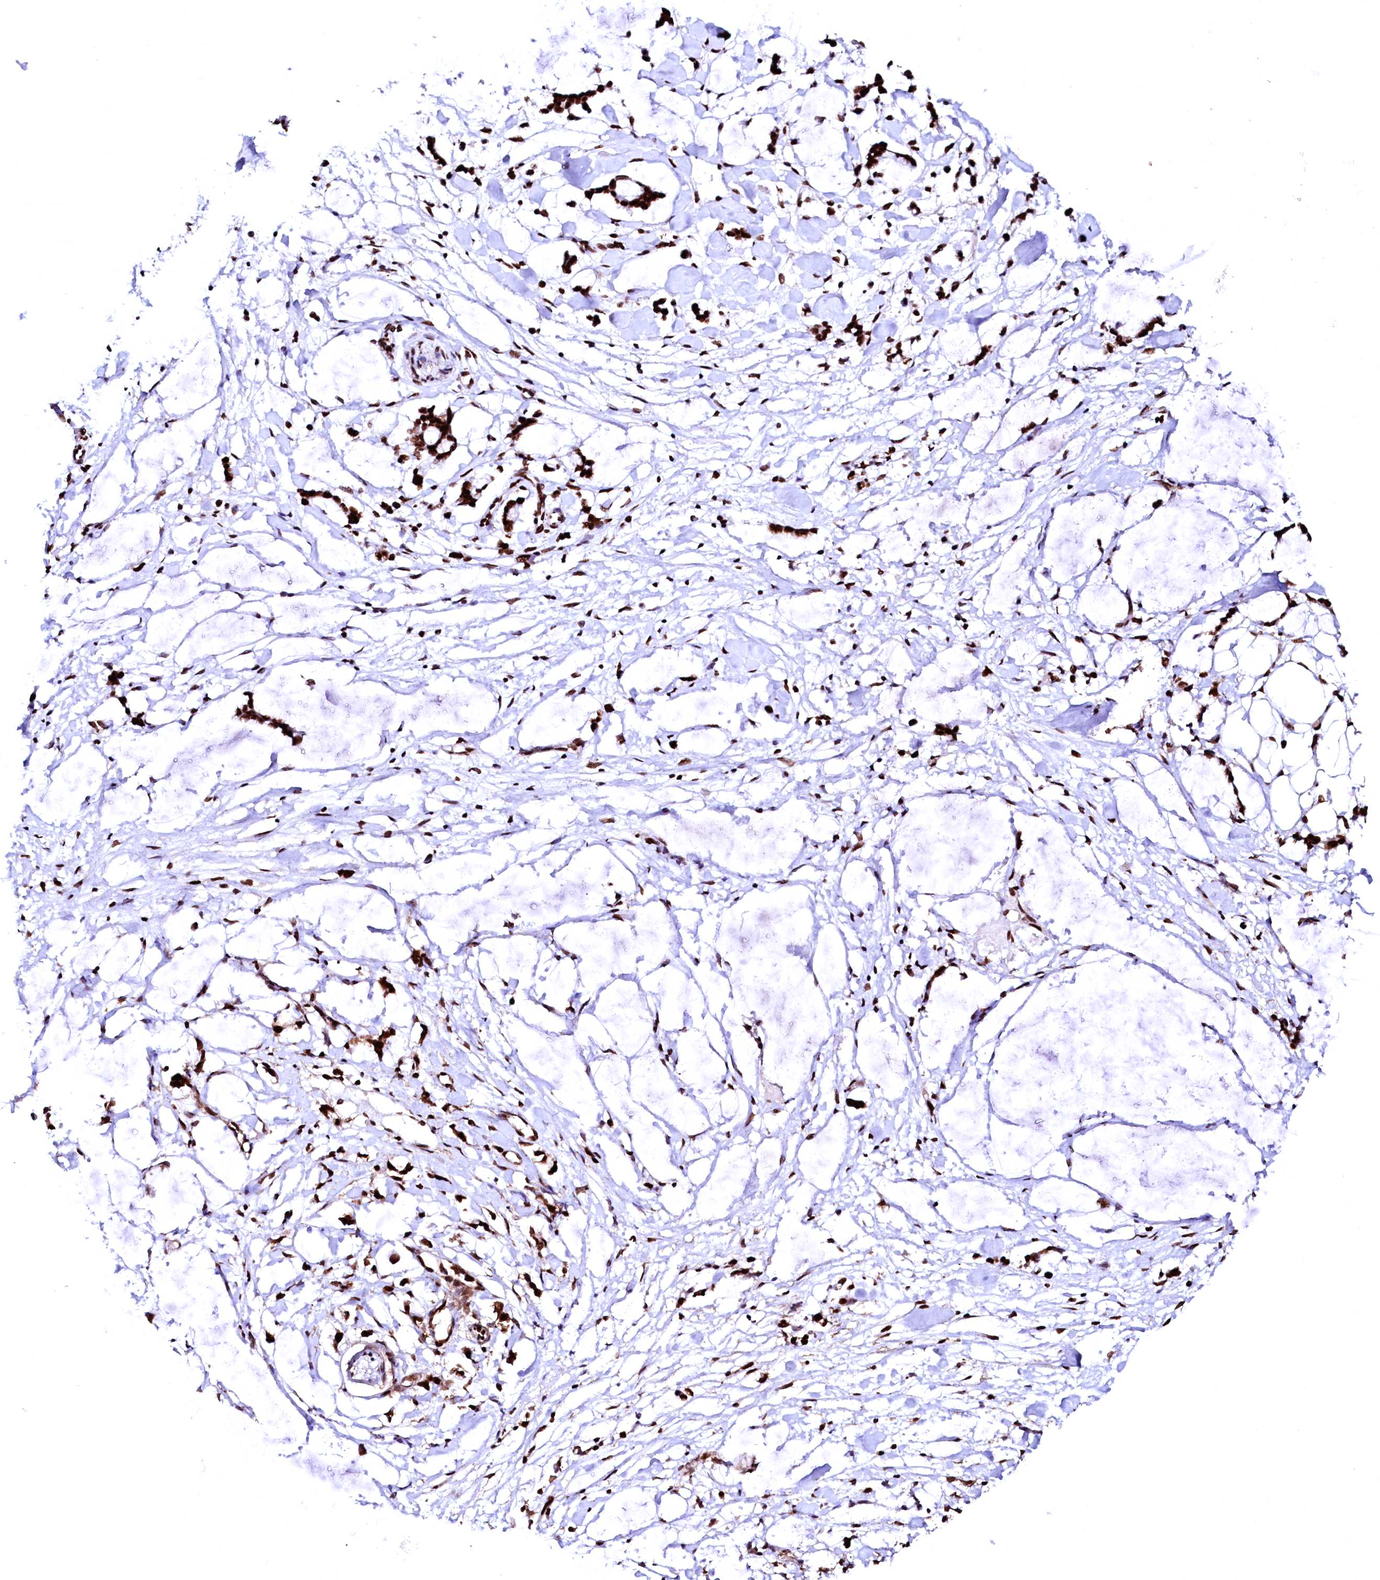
{"staining": {"intensity": "strong", "quantity": ">75%", "location": "nuclear"}, "tissue": "adipose tissue", "cell_type": "Adipocytes", "image_type": "normal", "snomed": [{"axis": "morphology", "description": "Normal tissue, NOS"}, {"axis": "morphology", "description": "Adenocarcinoma, NOS"}, {"axis": "topography", "description": "Colon"}, {"axis": "topography", "description": "Peripheral nerve tissue"}], "caption": "Strong nuclear positivity for a protein is seen in about >75% of adipocytes of benign adipose tissue using IHC.", "gene": "CPSF6", "patient": {"sex": "male", "age": 14}}